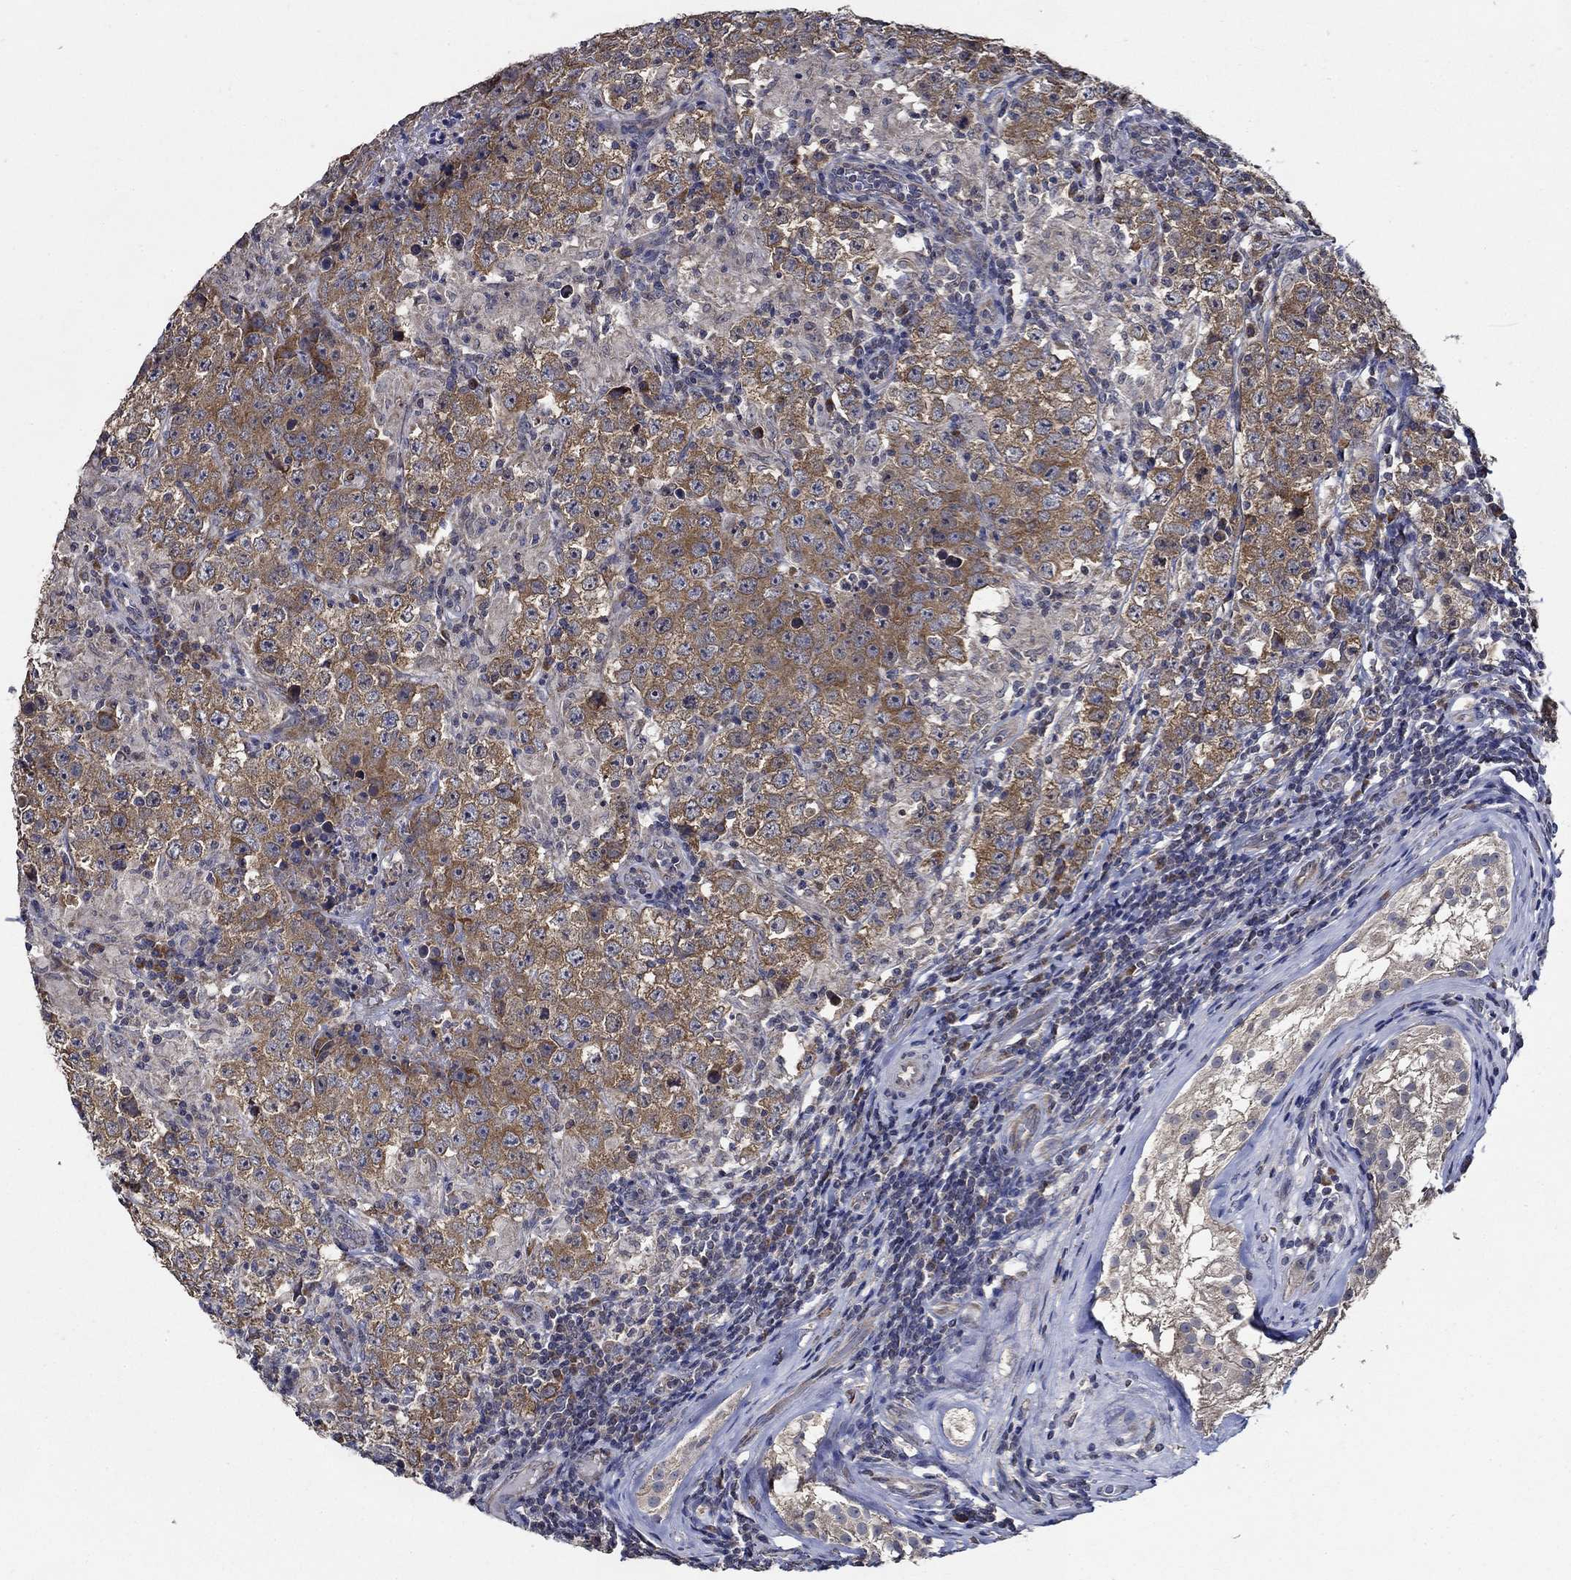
{"staining": {"intensity": "moderate", "quantity": "25%-75%", "location": "cytoplasmic/membranous"}, "tissue": "testis cancer", "cell_type": "Tumor cells", "image_type": "cancer", "snomed": [{"axis": "morphology", "description": "Seminoma, NOS"}, {"axis": "morphology", "description": "Carcinoma, Embryonal, NOS"}, {"axis": "topography", "description": "Testis"}], "caption": "This is an image of immunohistochemistry (IHC) staining of embryonal carcinoma (testis), which shows moderate positivity in the cytoplasmic/membranous of tumor cells.", "gene": "WDR53", "patient": {"sex": "male", "age": 41}}